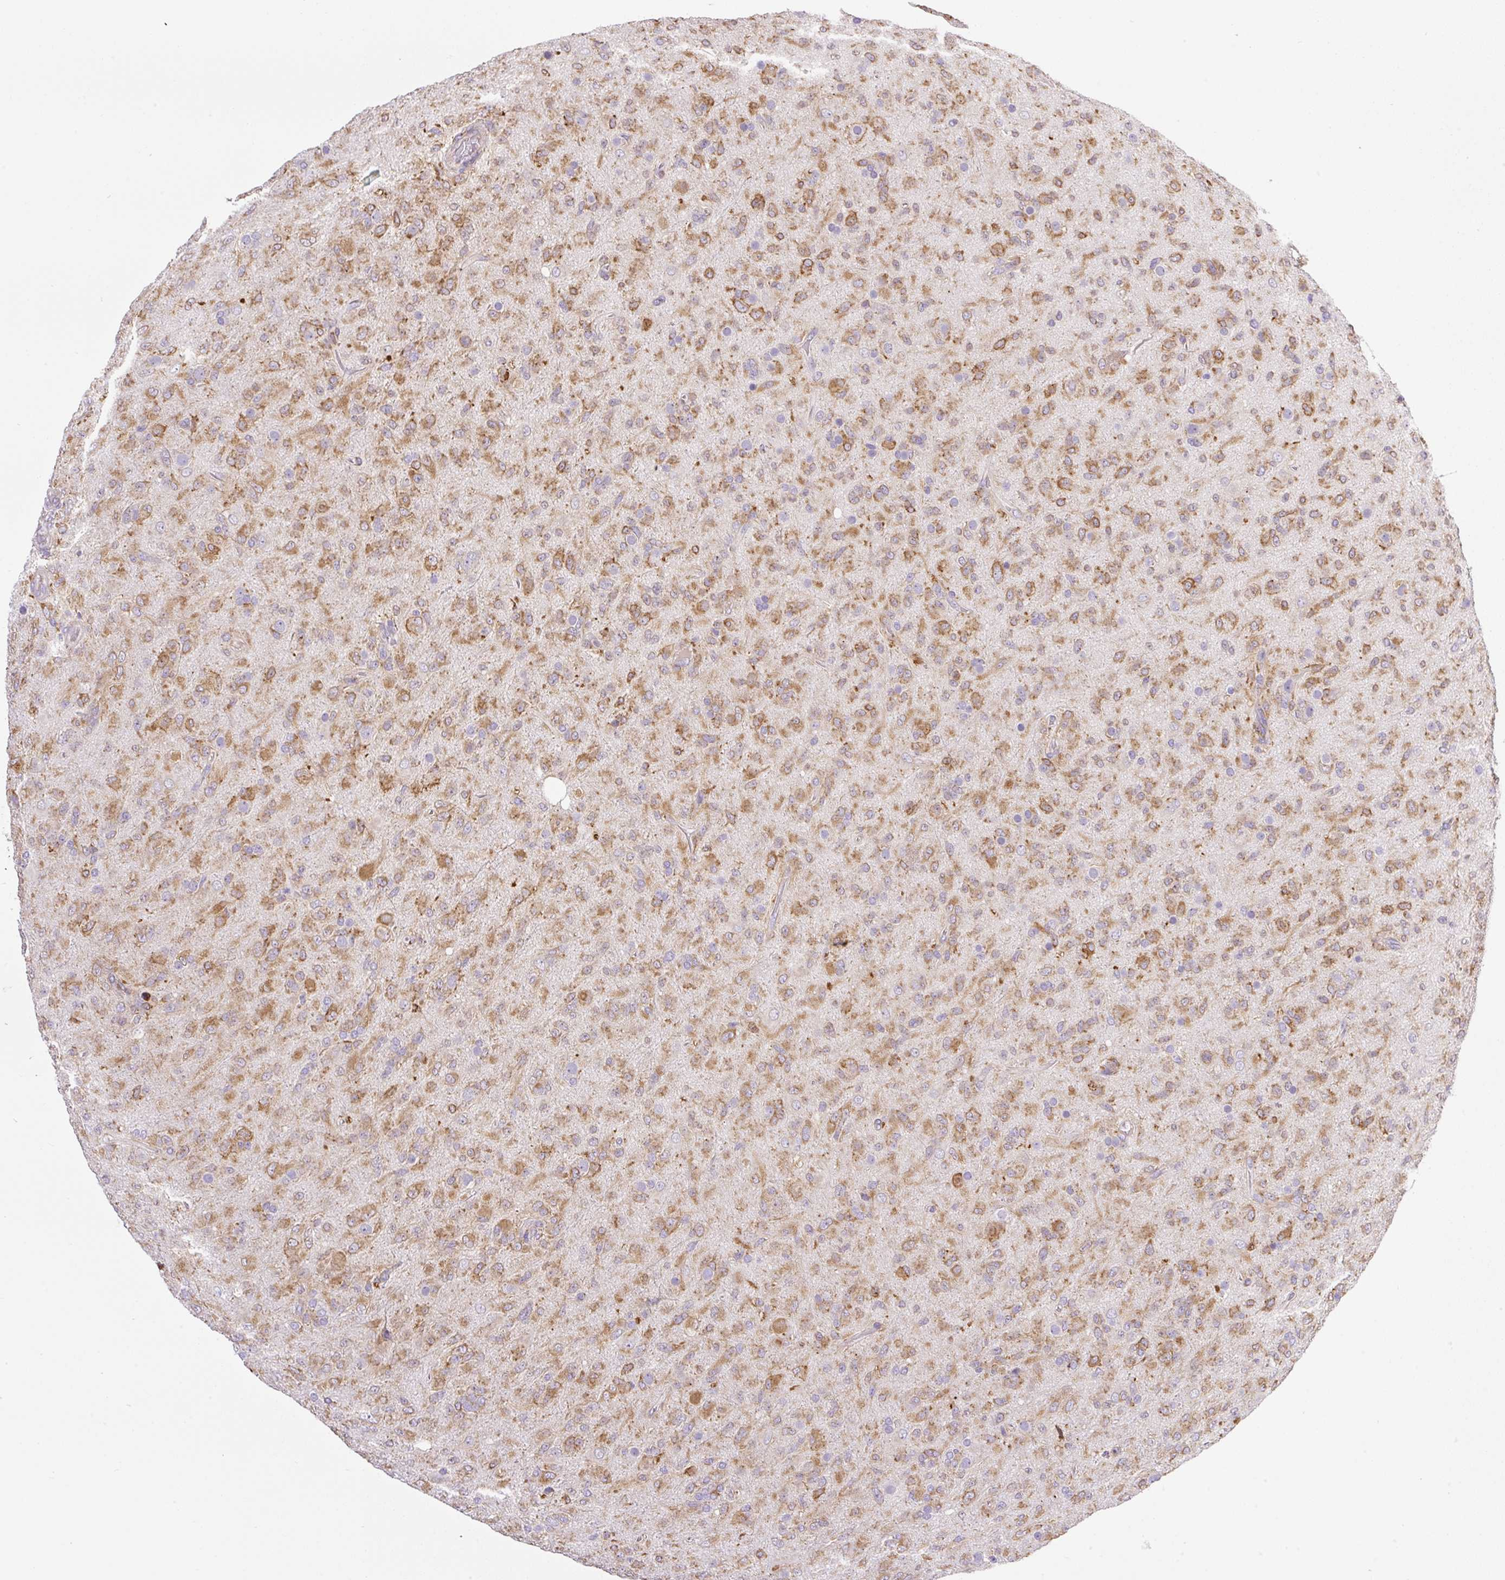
{"staining": {"intensity": "moderate", "quantity": ">75%", "location": "cytoplasmic/membranous"}, "tissue": "glioma", "cell_type": "Tumor cells", "image_type": "cancer", "snomed": [{"axis": "morphology", "description": "Glioma, malignant, Low grade"}, {"axis": "topography", "description": "Brain"}], "caption": "A brown stain highlights moderate cytoplasmic/membranous positivity of a protein in low-grade glioma (malignant) tumor cells. (DAB IHC with brightfield microscopy, high magnification).", "gene": "POFUT1", "patient": {"sex": "male", "age": 65}}